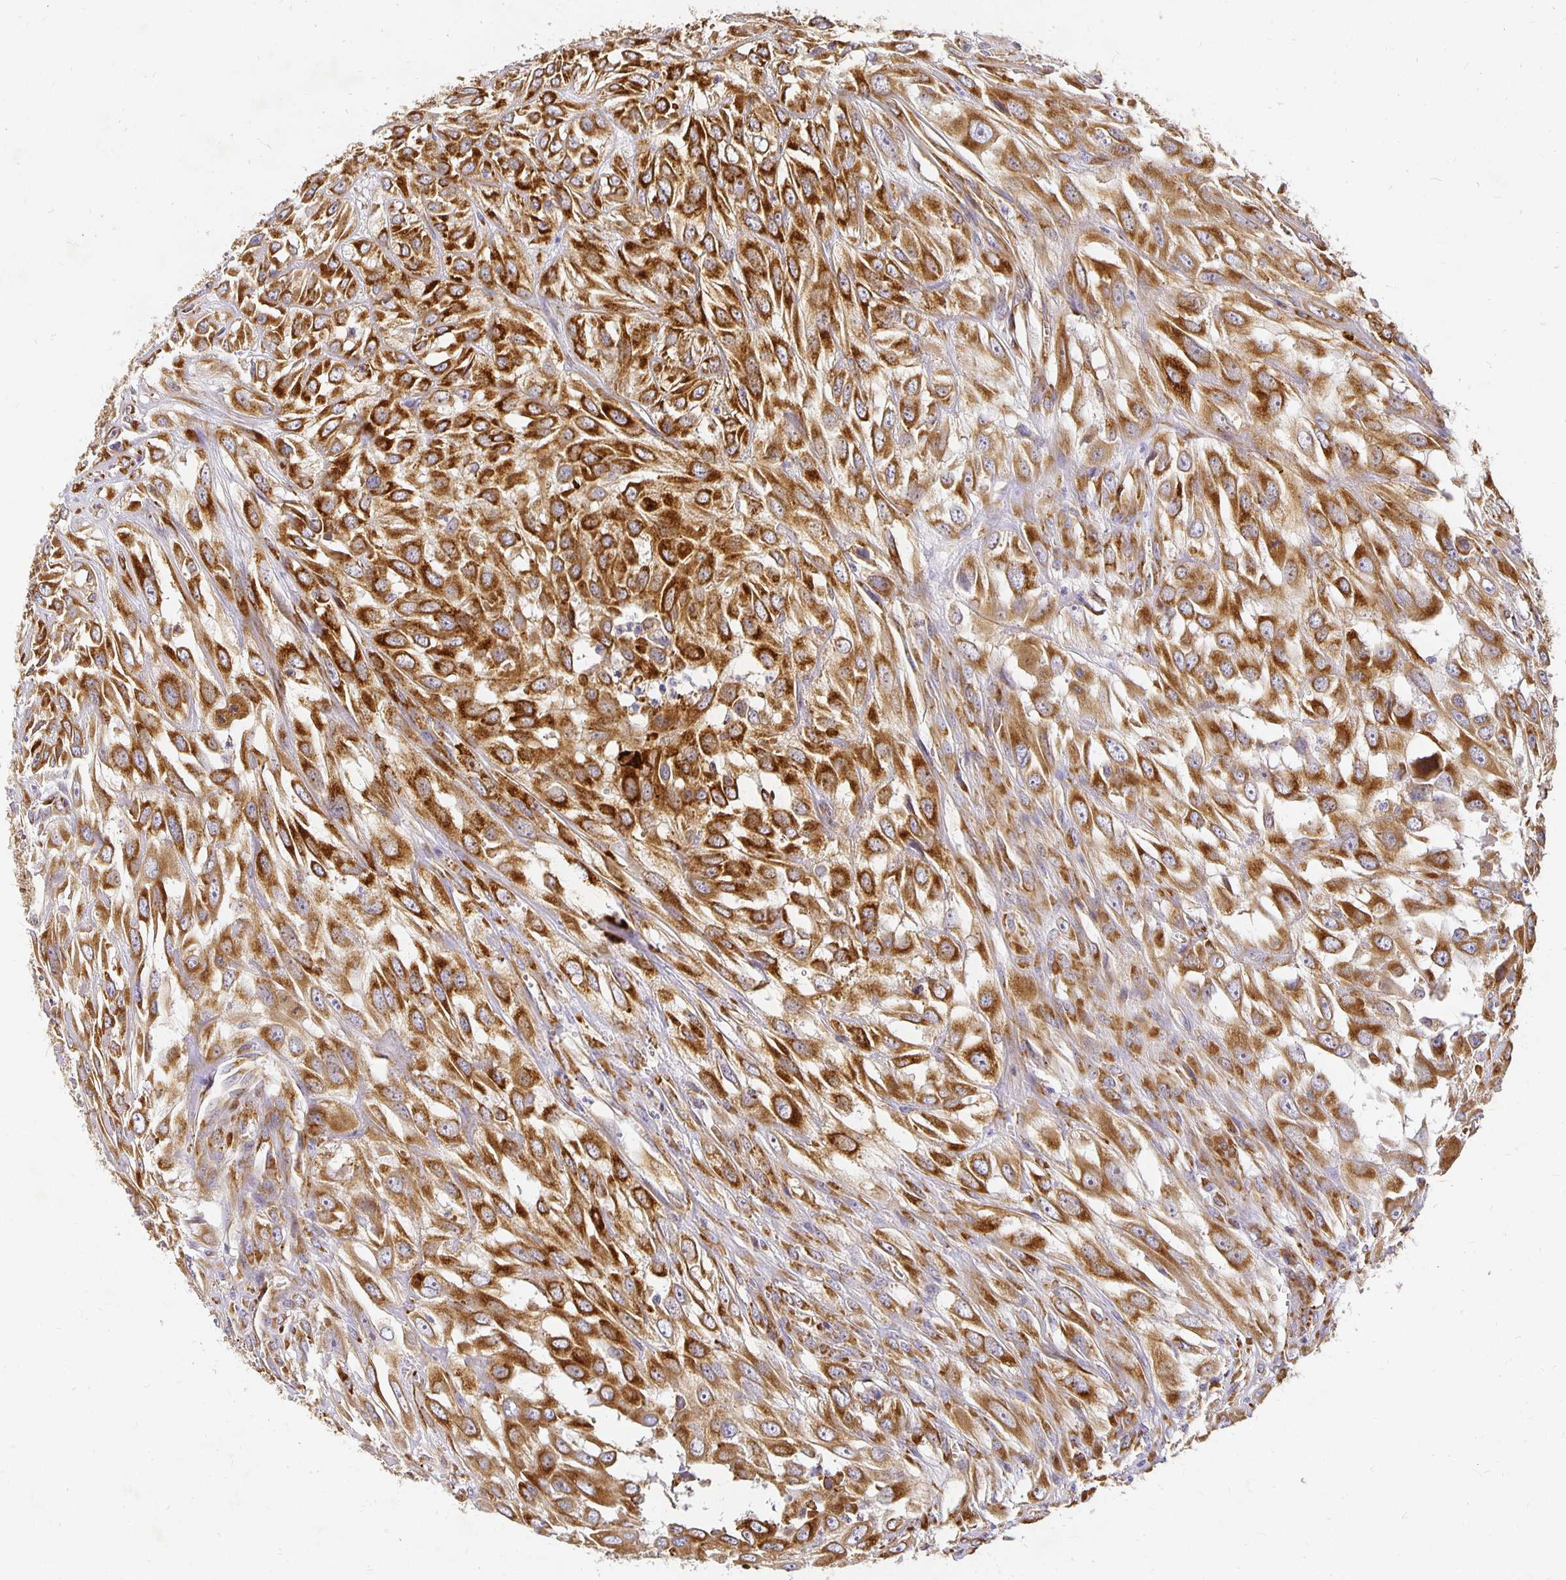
{"staining": {"intensity": "strong", "quantity": ">75%", "location": "cytoplasmic/membranous"}, "tissue": "urothelial cancer", "cell_type": "Tumor cells", "image_type": "cancer", "snomed": [{"axis": "morphology", "description": "Urothelial carcinoma, High grade"}, {"axis": "topography", "description": "Urinary bladder"}], "caption": "Immunohistochemistry staining of urothelial carcinoma (high-grade), which exhibits high levels of strong cytoplasmic/membranous expression in about >75% of tumor cells indicating strong cytoplasmic/membranous protein staining. The staining was performed using DAB (brown) for protein detection and nuclei were counterstained in hematoxylin (blue).", "gene": "PLOD1", "patient": {"sex": "male", "age": 67}}